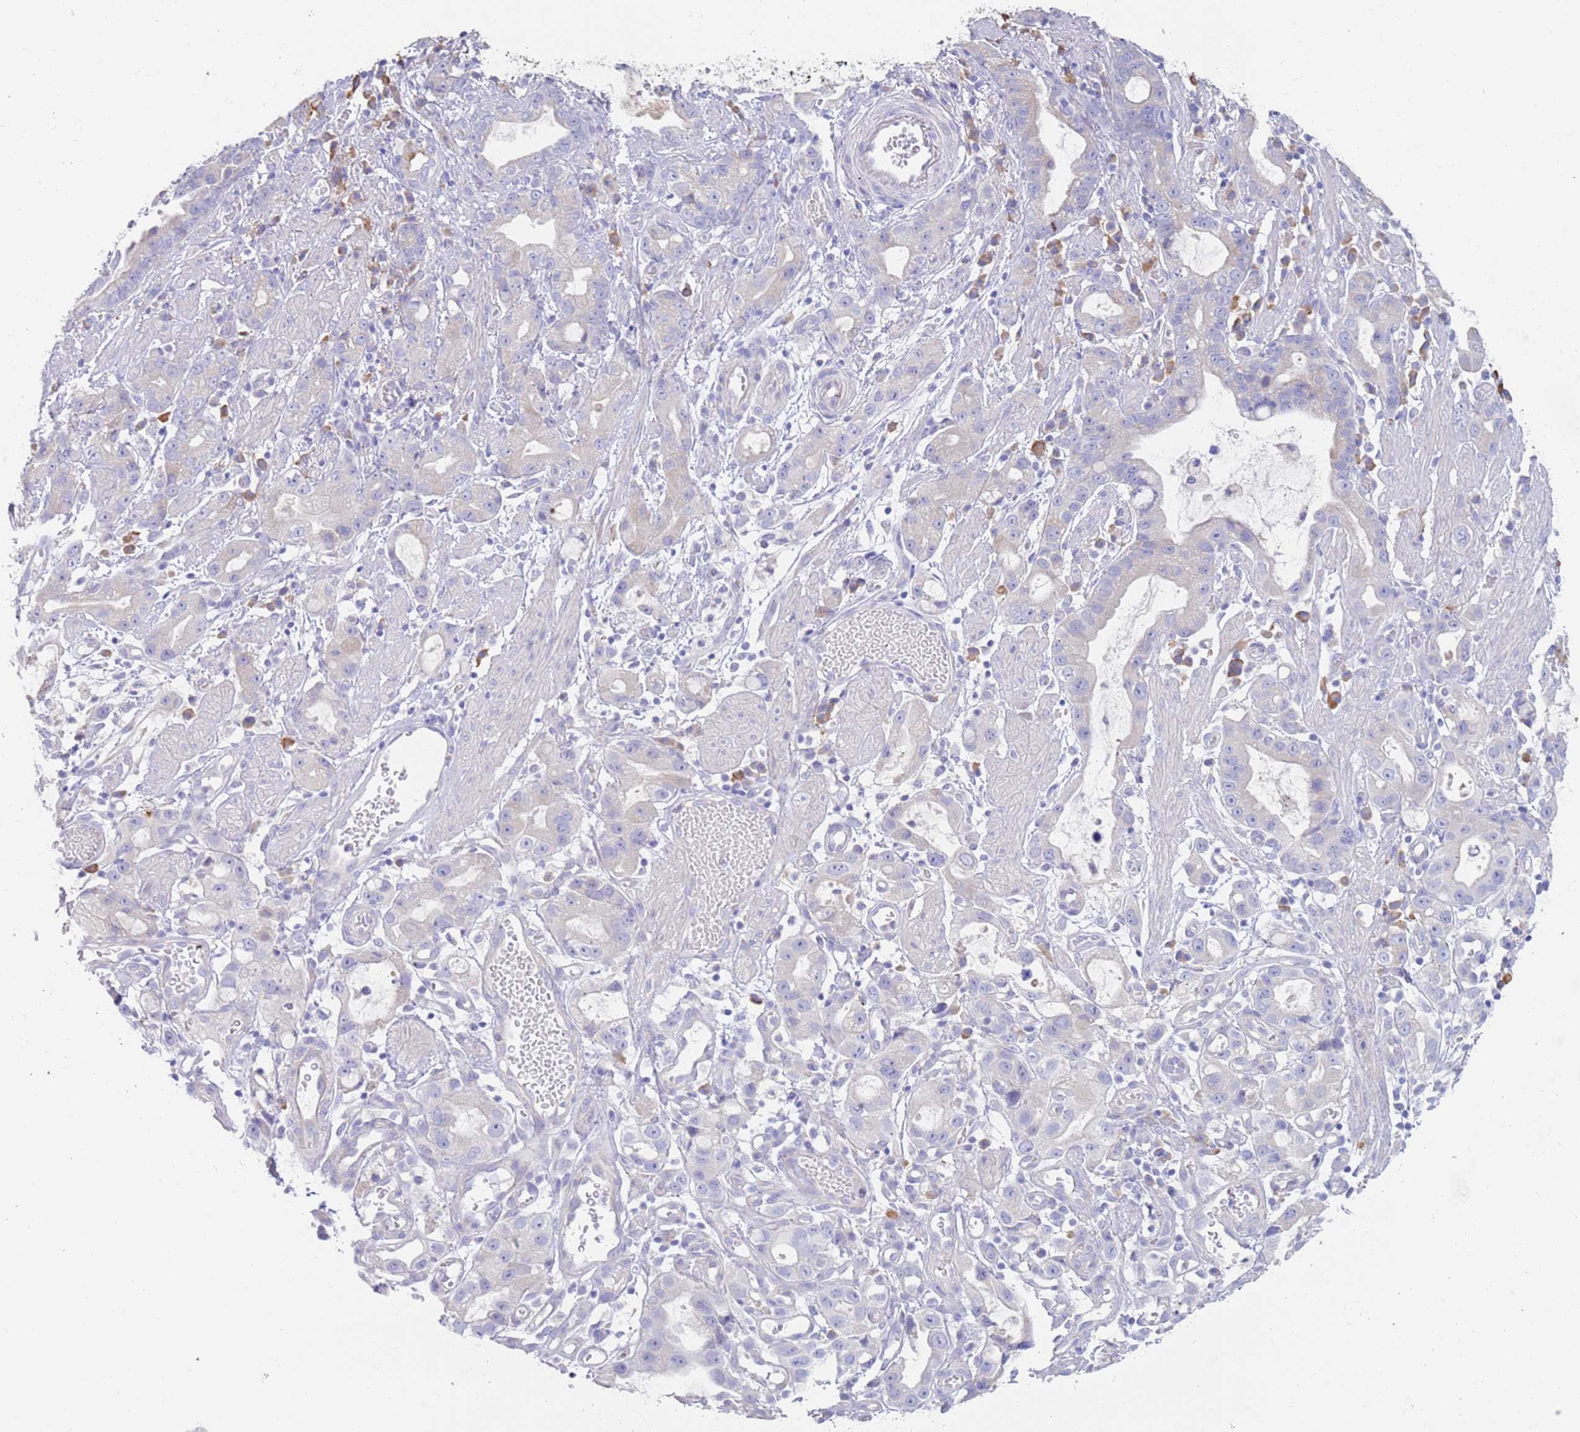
{"staining": {"intensity": "negative", "quantity": "none", "location": "none"}, "tissue": "stomach cancer", "cell_type": "Tumor cells", "image_type": "cancer", "snomed": [{"axis": "morphology", "description": "Adenocarcinoma, NOS"}, {"axis": "topography", "description": "Stomach"}], "caption": "This is a micrograph of immunohistochemistry staining of stomach cancer (adenocarcinoma), which shows no staining in tumor cells.", "gene": "CCDC149", "patient": {"sex": "male", "age": 55}}